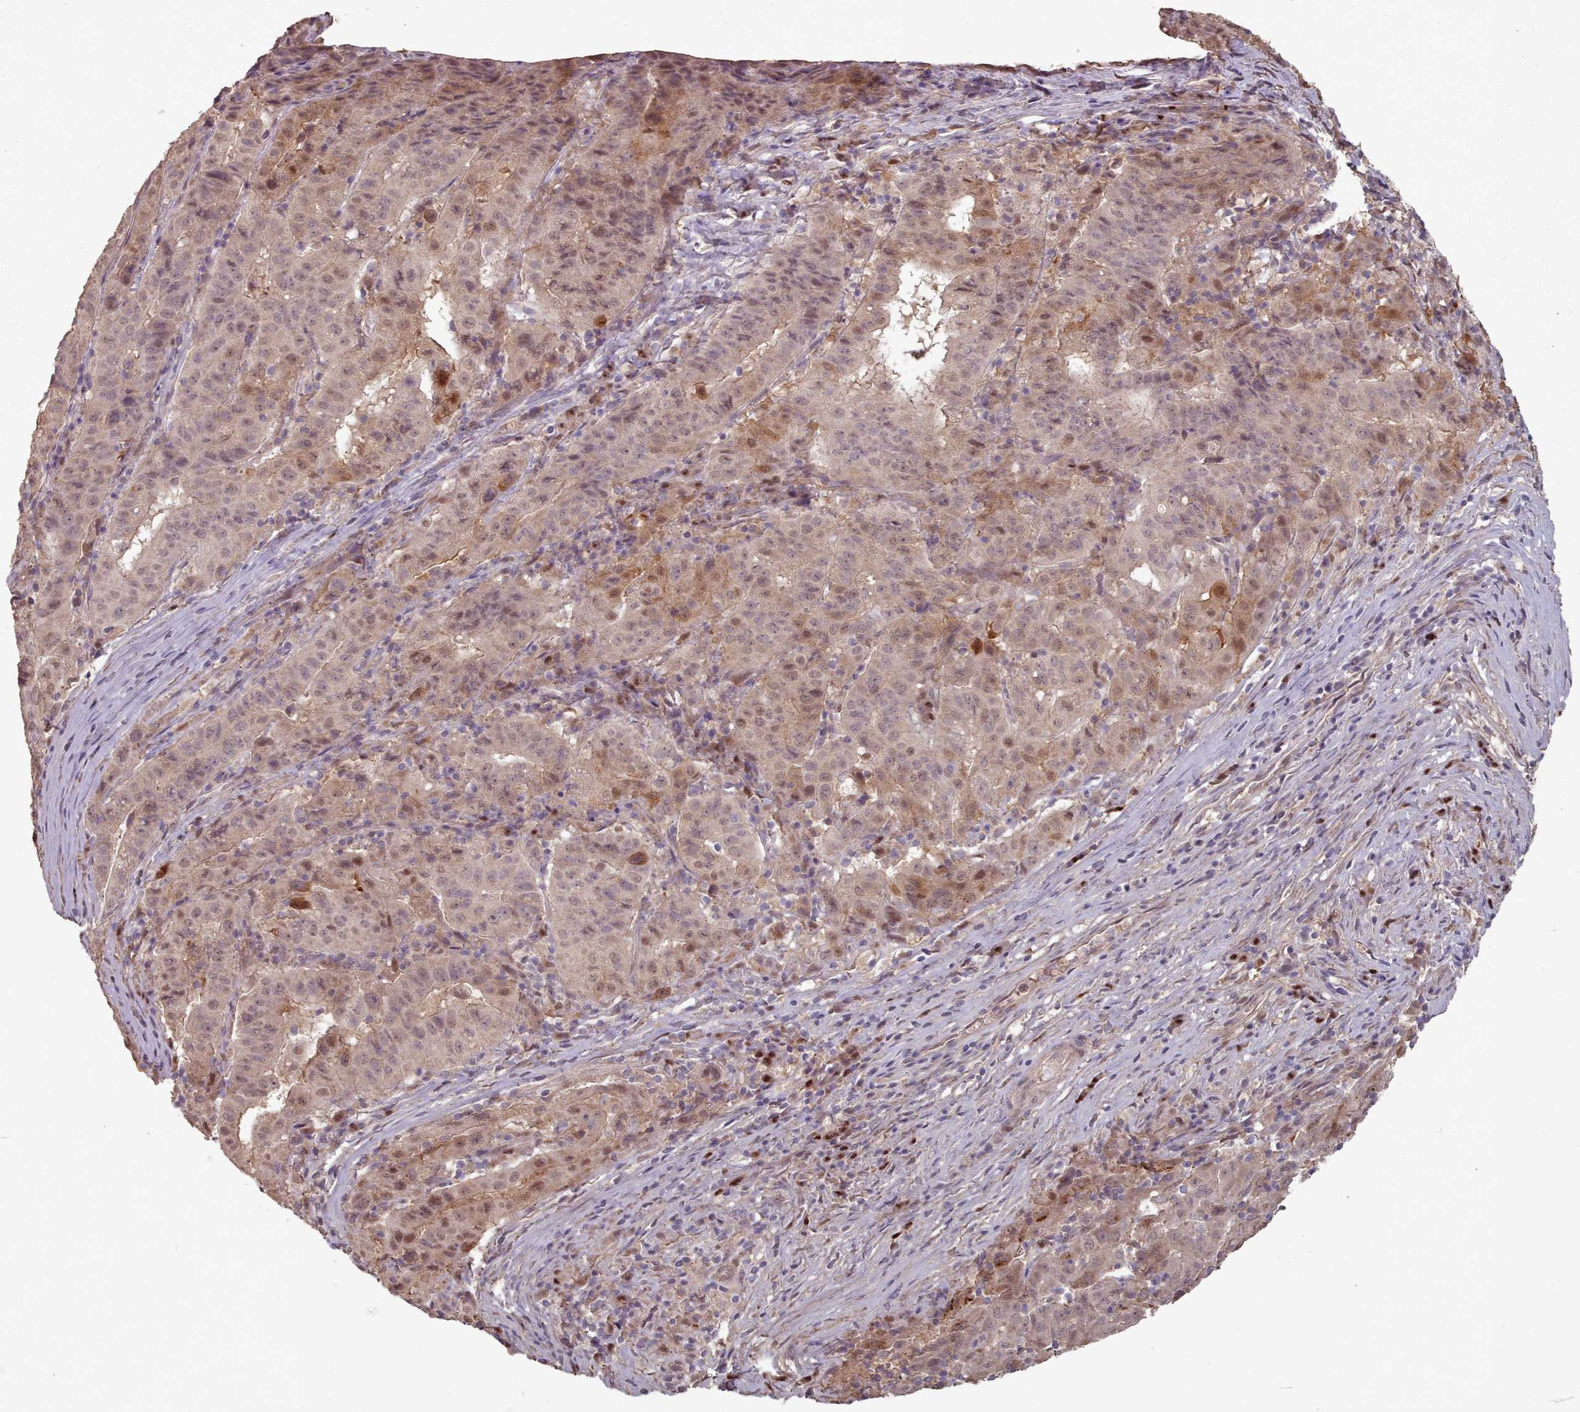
{"staining": {"intensity": "moderate", "quantity": "25%-75%", "location": "cytoplasmic/membranous,nuclear"}, "tissue": "pancreatic cancer", "cell_type": "Tumor cells", "image_type": "cancer", "snomed": [{"axis": "morphology", "description": "Adenocarcinoma, NOS"}, {"axis": "topography", "description": "Pancreas"}], "caption": "Immunohistochemical staining of human adenocarcinoma (pancreatic) exhibits medium levels of moderate cytoplasmic/membranous and nuclear positivity in about 25%-75% of tumor cells. Immunohistochemistry (ihc) stains the protein of interest in brown and the nuclei are stained blue.", "gene": "ERCC6L", "patient": {"sex": "male", "age": 63}}